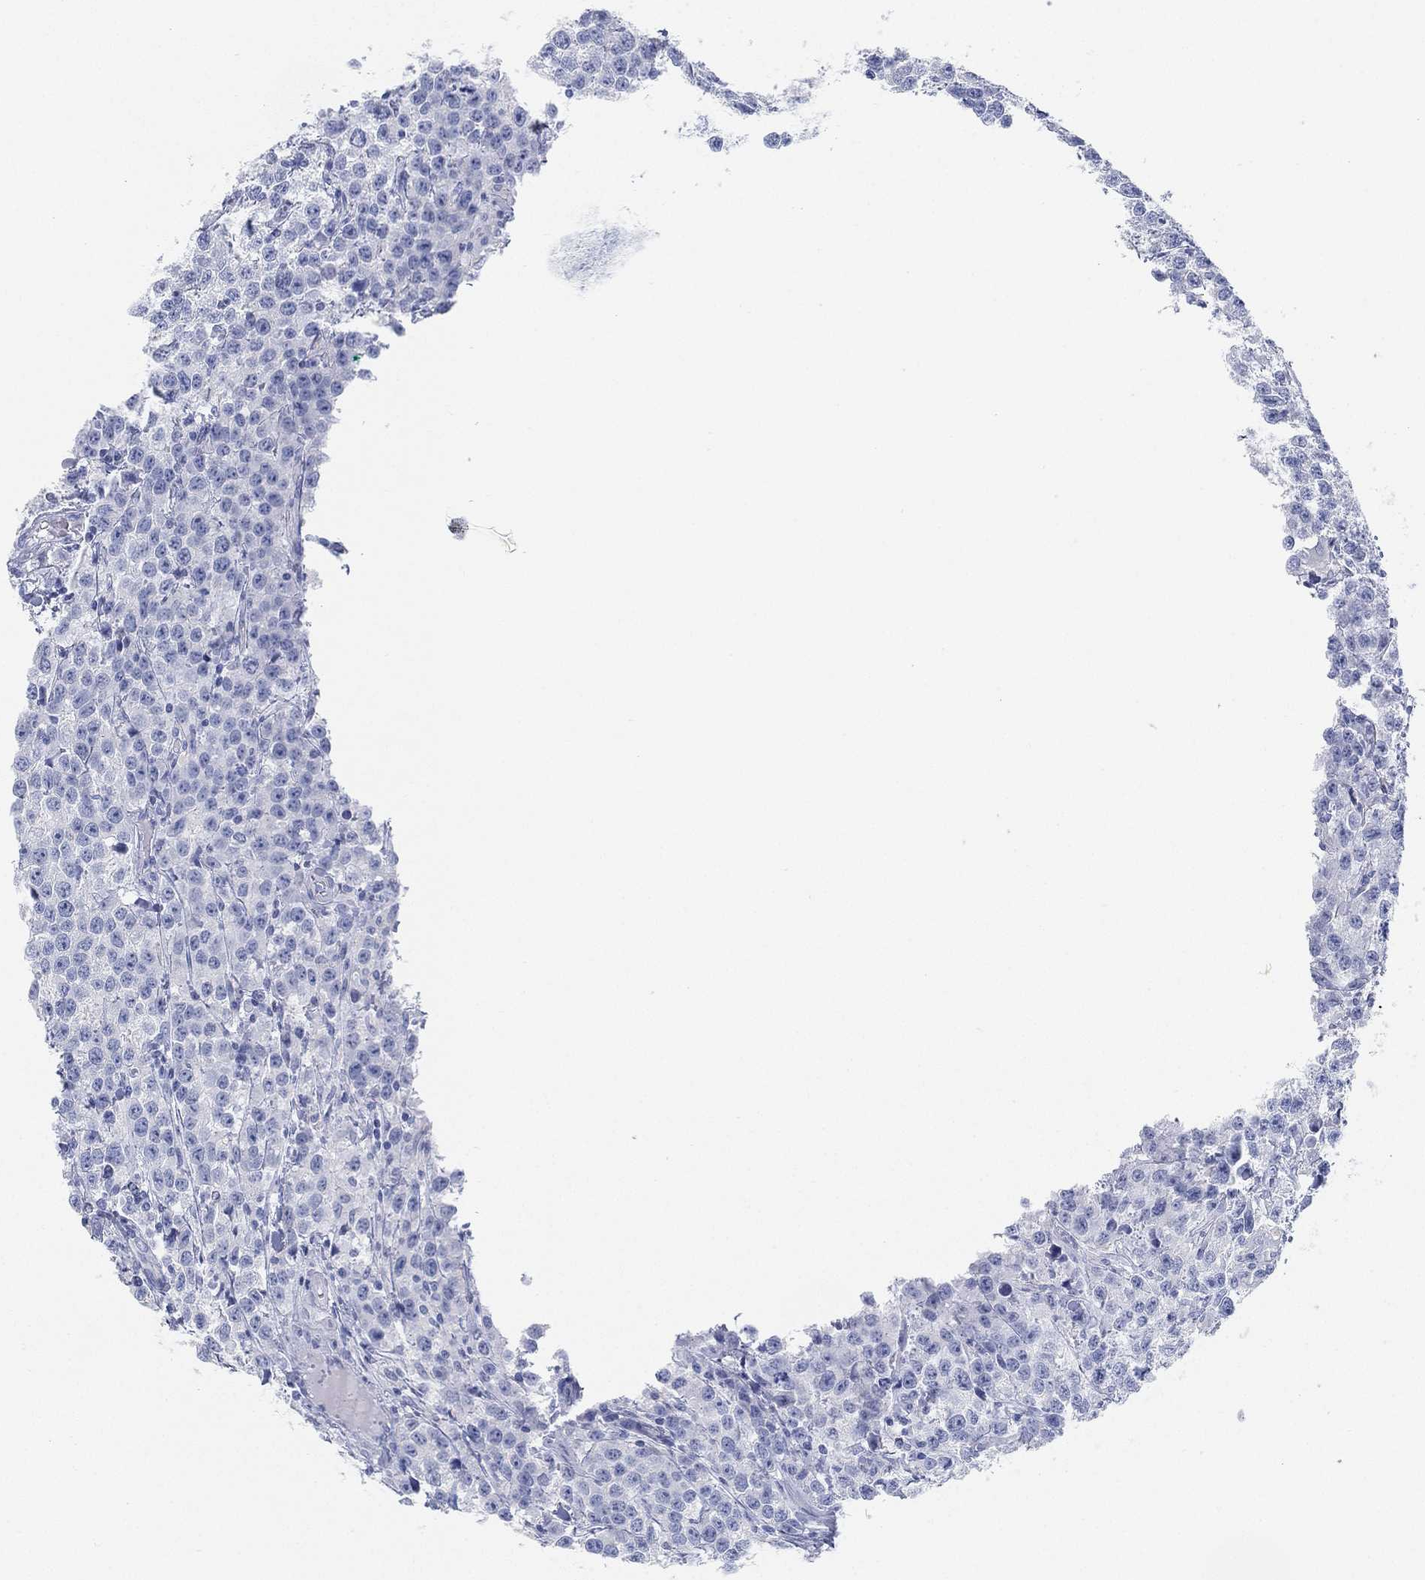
{"staining": {"intensity": "negative", "quantity": "none", "location": "none"}, "tissue": "testis cancer", "cell_type": "Tumor cells", "image_type": "cancer", "snomed": [{"axis": "morphology", "description": "Seminoma, NOS"}, {"axis": "topography", "description": "Testis"}], "caption": "Tumor cells are negative for brown protein staining in testis seminoma.", "gene": "GPR61", "patient": {"sex": "male", "age": 59}}